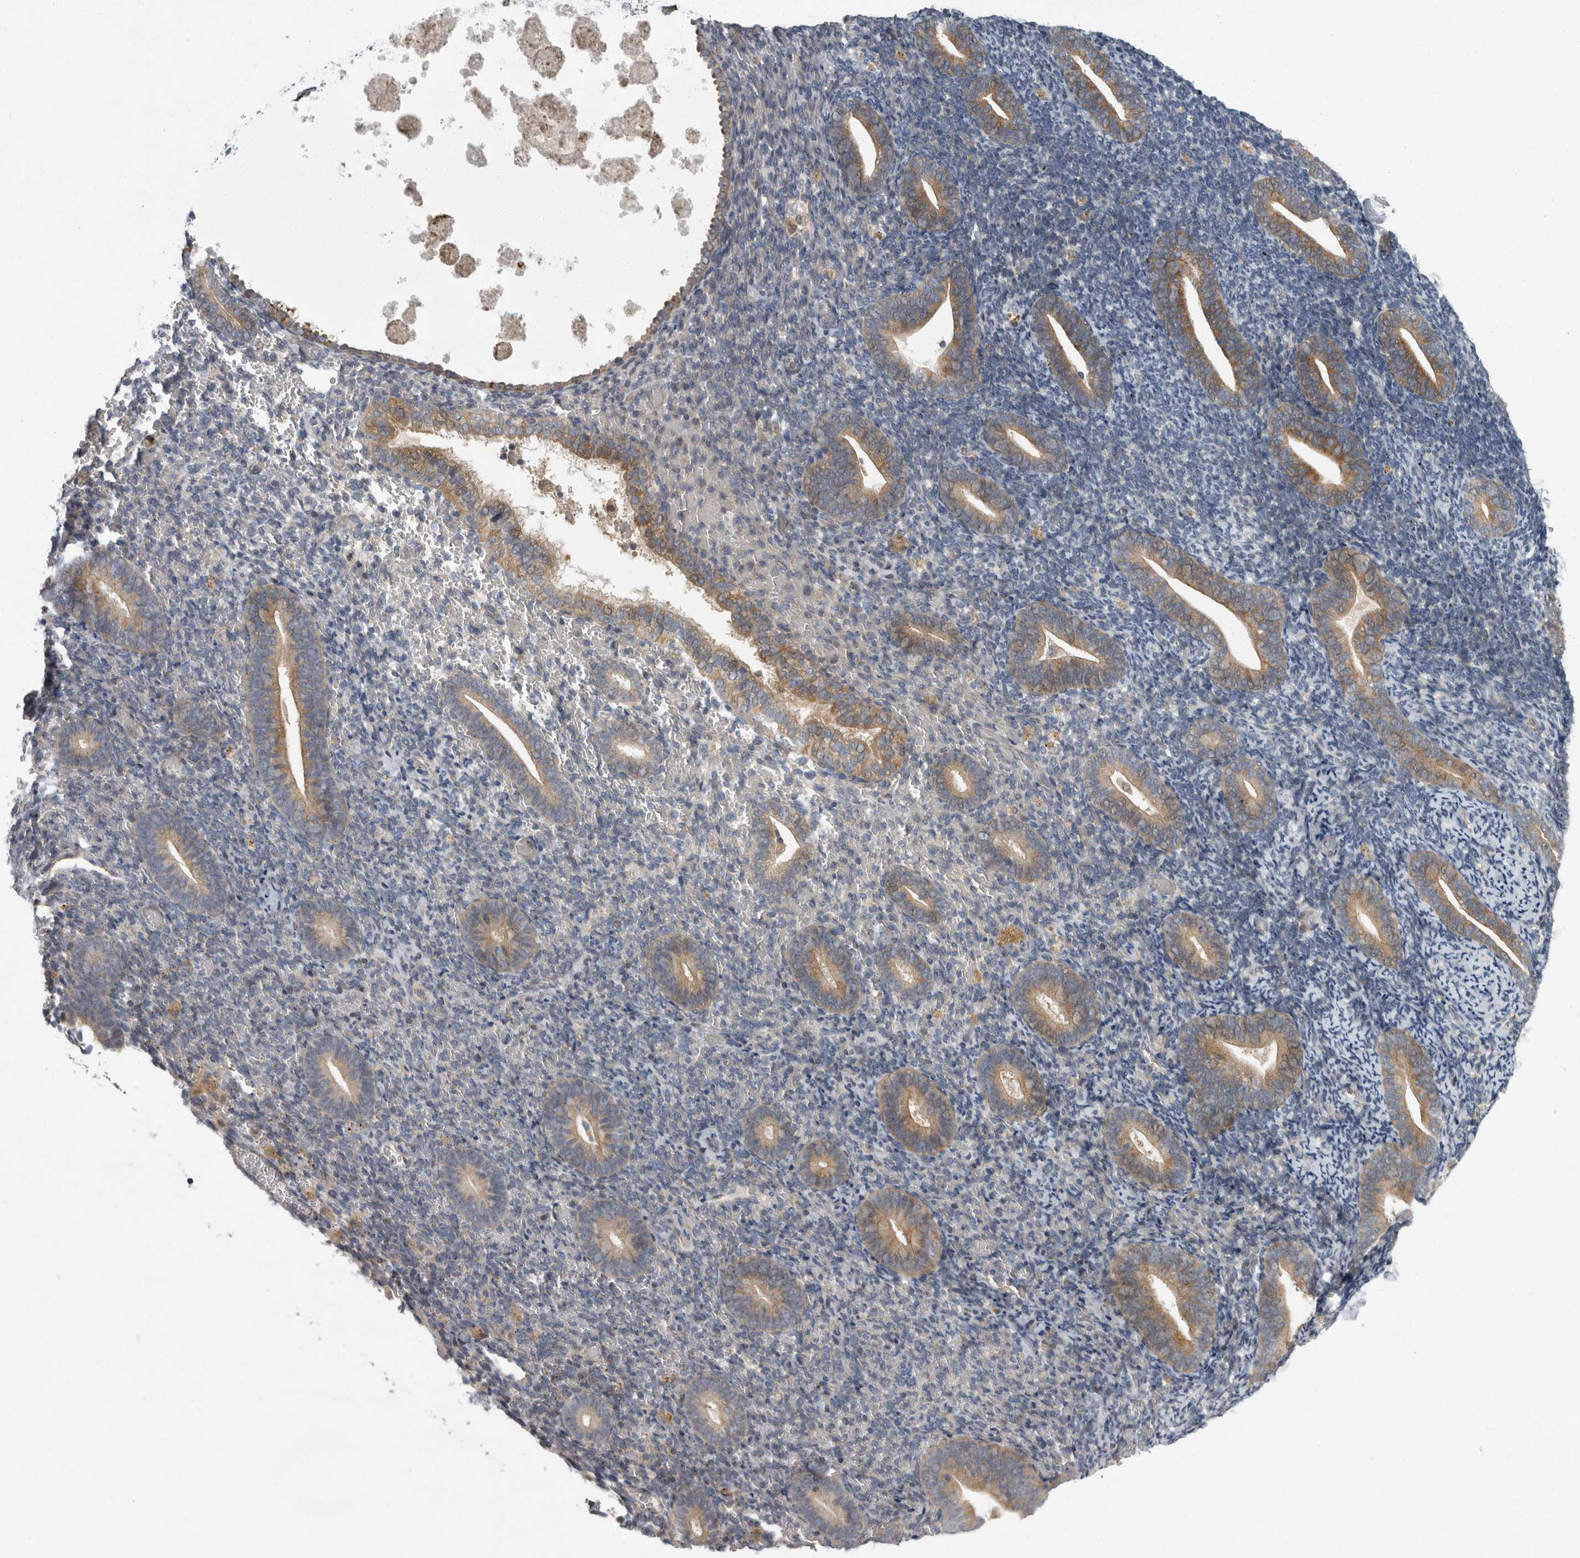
{"staining": {"intensity": "negative", "quantity": "none", "location": "none"}, "tissue": "endometrium", "cell_type": "Cells in endometrial stroma", "image_type": "normal", "snomed": [{"axis": "morphology", "description": "Normal tissue, NOS"}, {"axis": "topography", "description": "Endometrium"}], "caption": "Protein analysis of normal endometrium exhibits no significant positivity in cells in endometrial stroma.", "gene": "PDE7A", "patient": {"sex": "female", "age": 51}}